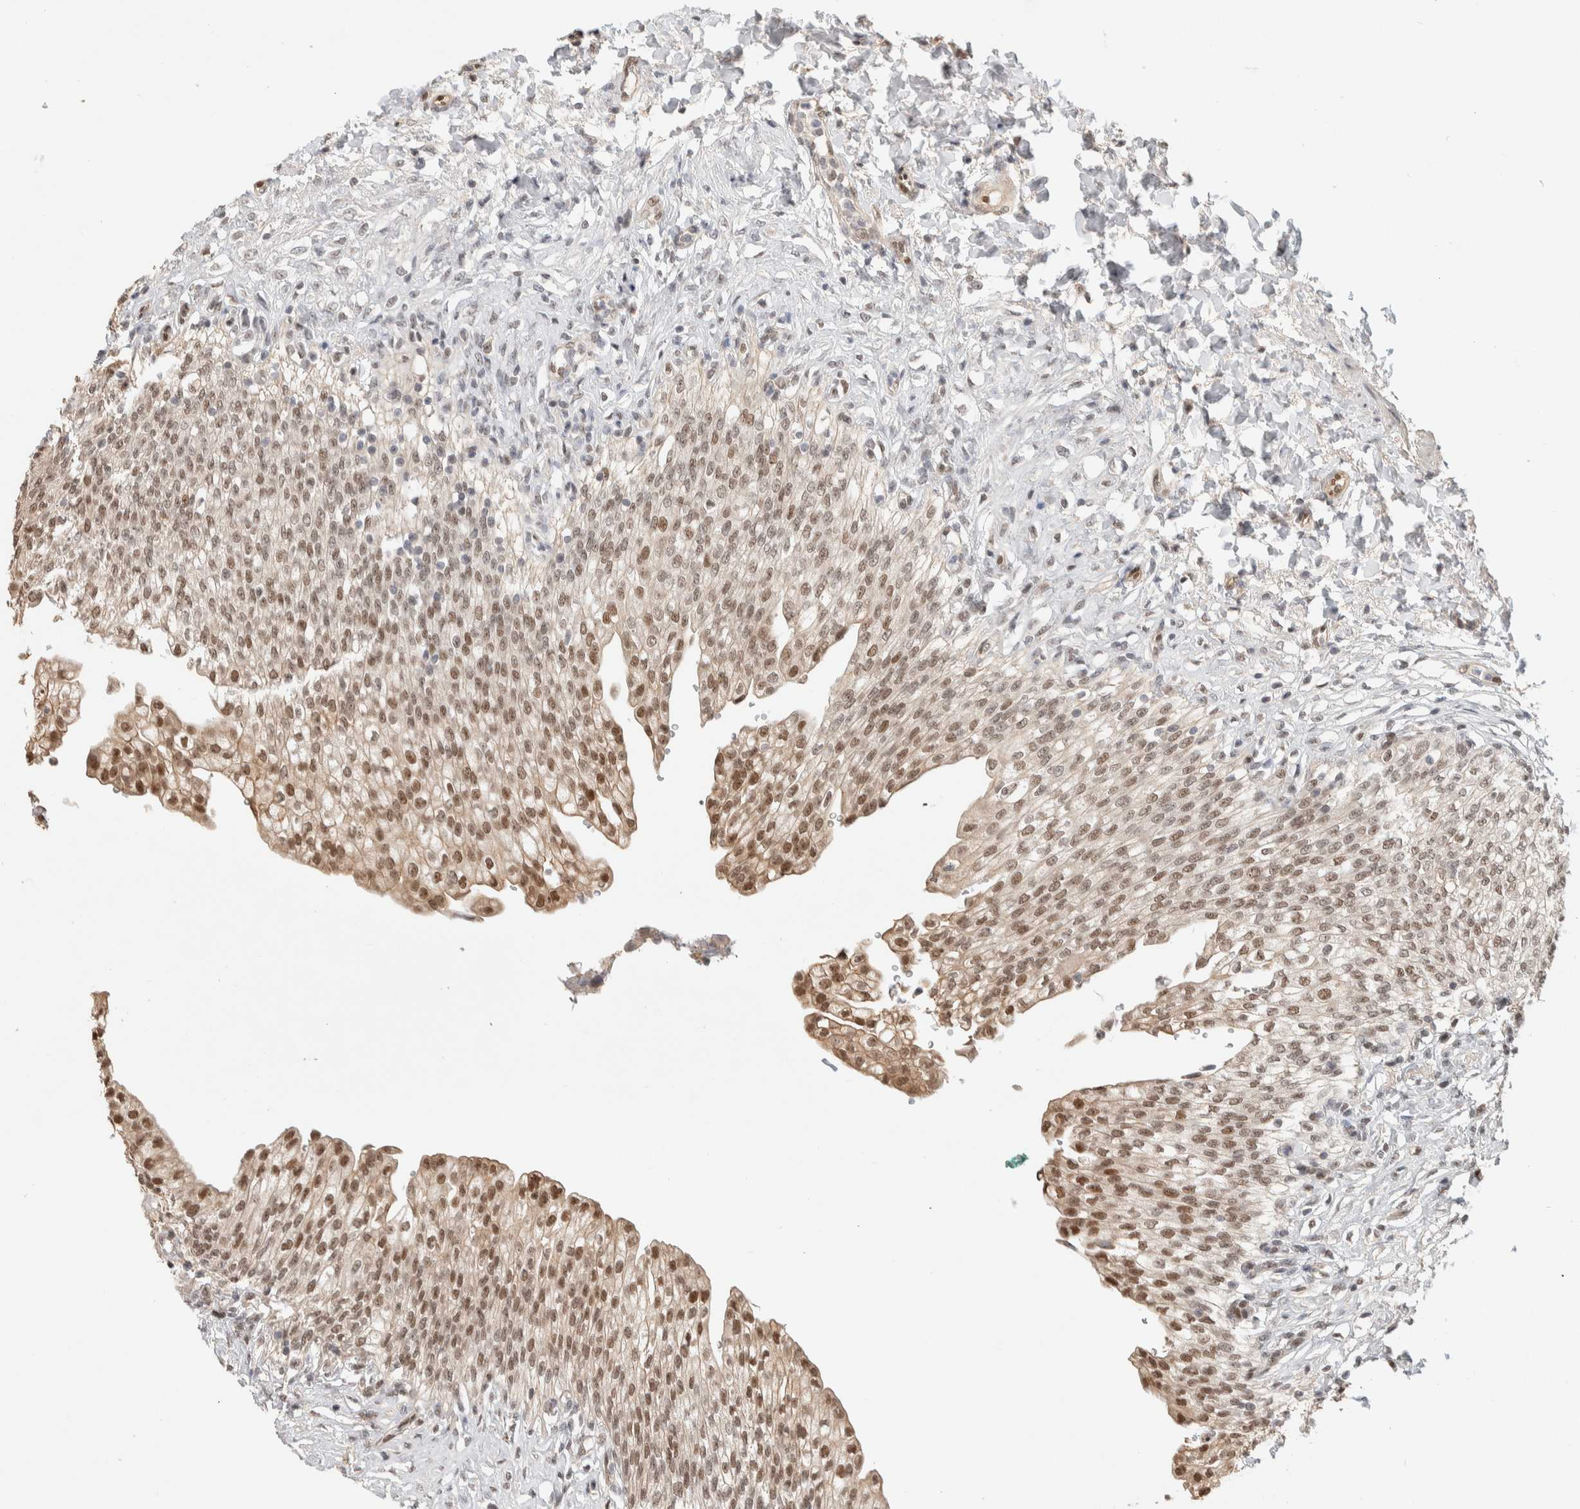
{"staining": {"intensity": "moderate", "quantity": ">75%", "location": "nuclear"}, "tissue": "urinary bladder", "cell_type": "Urothelial cells", "image_type": "normal", "snomed": [{"axis": "morphology", "description": "Urothelial carcinoma, High grade"}, {"axis": "topography", "description": "Urinary bladder"}], "caption": "IHC staining of normal urinary bladder, which demonstrates medium levels of moderate nuclear positivity in about >75% of urothelial cells indicating moderate nuclear protein expression. The staining was performed using DAB (brown) for protein detection and nuclei were counterstained in hematoxylin (blue).", "gene": "PUS7", "patient": {"sex": "male", "age": 46}}